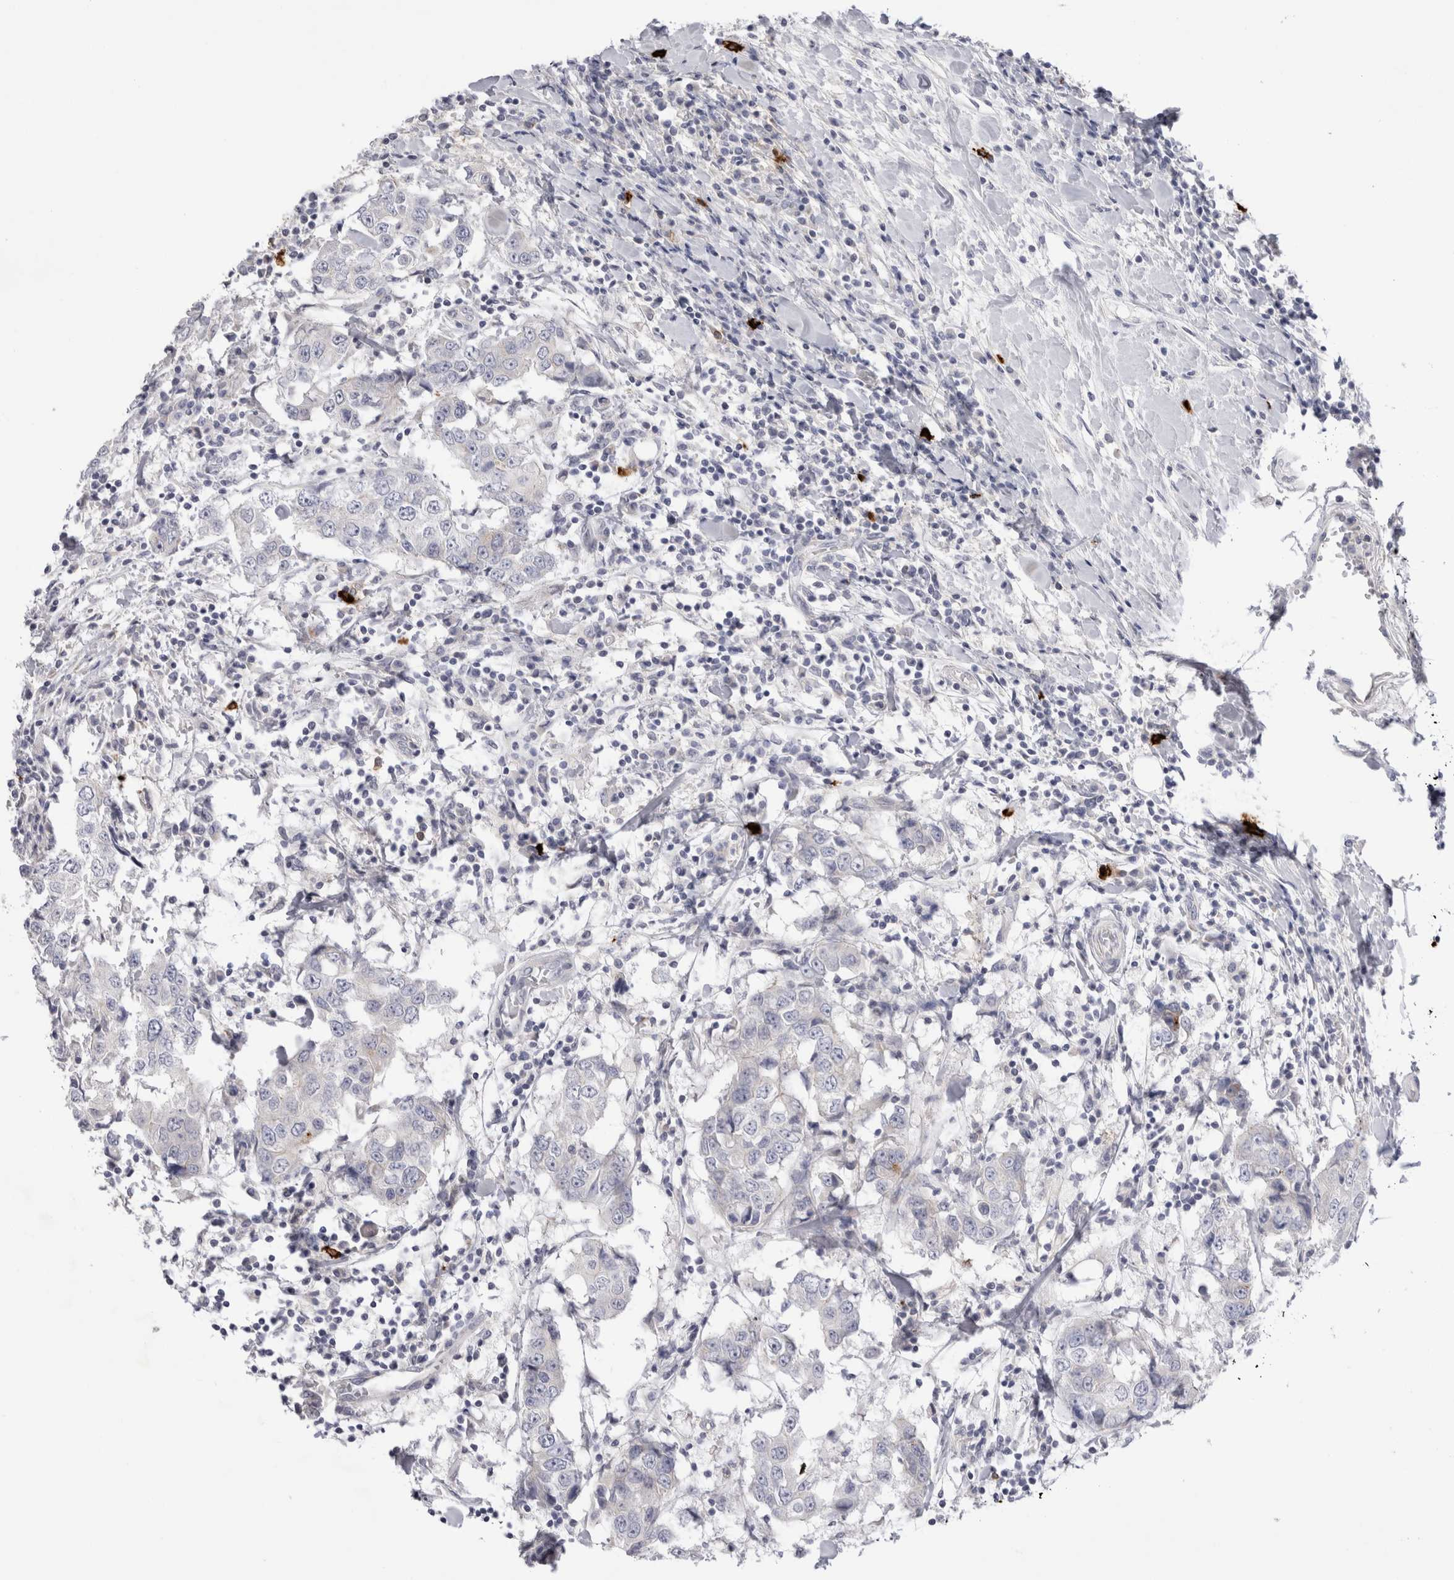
{"staining": {"intensity": "negative", "quantity": "none", "location": "none"}, "tissue": "breast cancer", "cell_type": "Tumor cells", "image_type": "cancer", "snomed": [{"axis": "morphology", "description": "Duct carcinoma"}, {"axis": "topography", "description": "Breast"}], "caption": "High magnification brightfield microscopy of breast cancer stained with DAB (3,3'-diaminobenzidine) (brown) and counterstained with hematoxylin (blue): tumor cells show no significant positivity. The staining was performed using DAB to visualize the protein expression in brown, while the nuclei were stained in blue with hematoxylin (Magnification: 20x).", "gene": "SPINK2", "patient": {"sex": "female", "age": 27}}